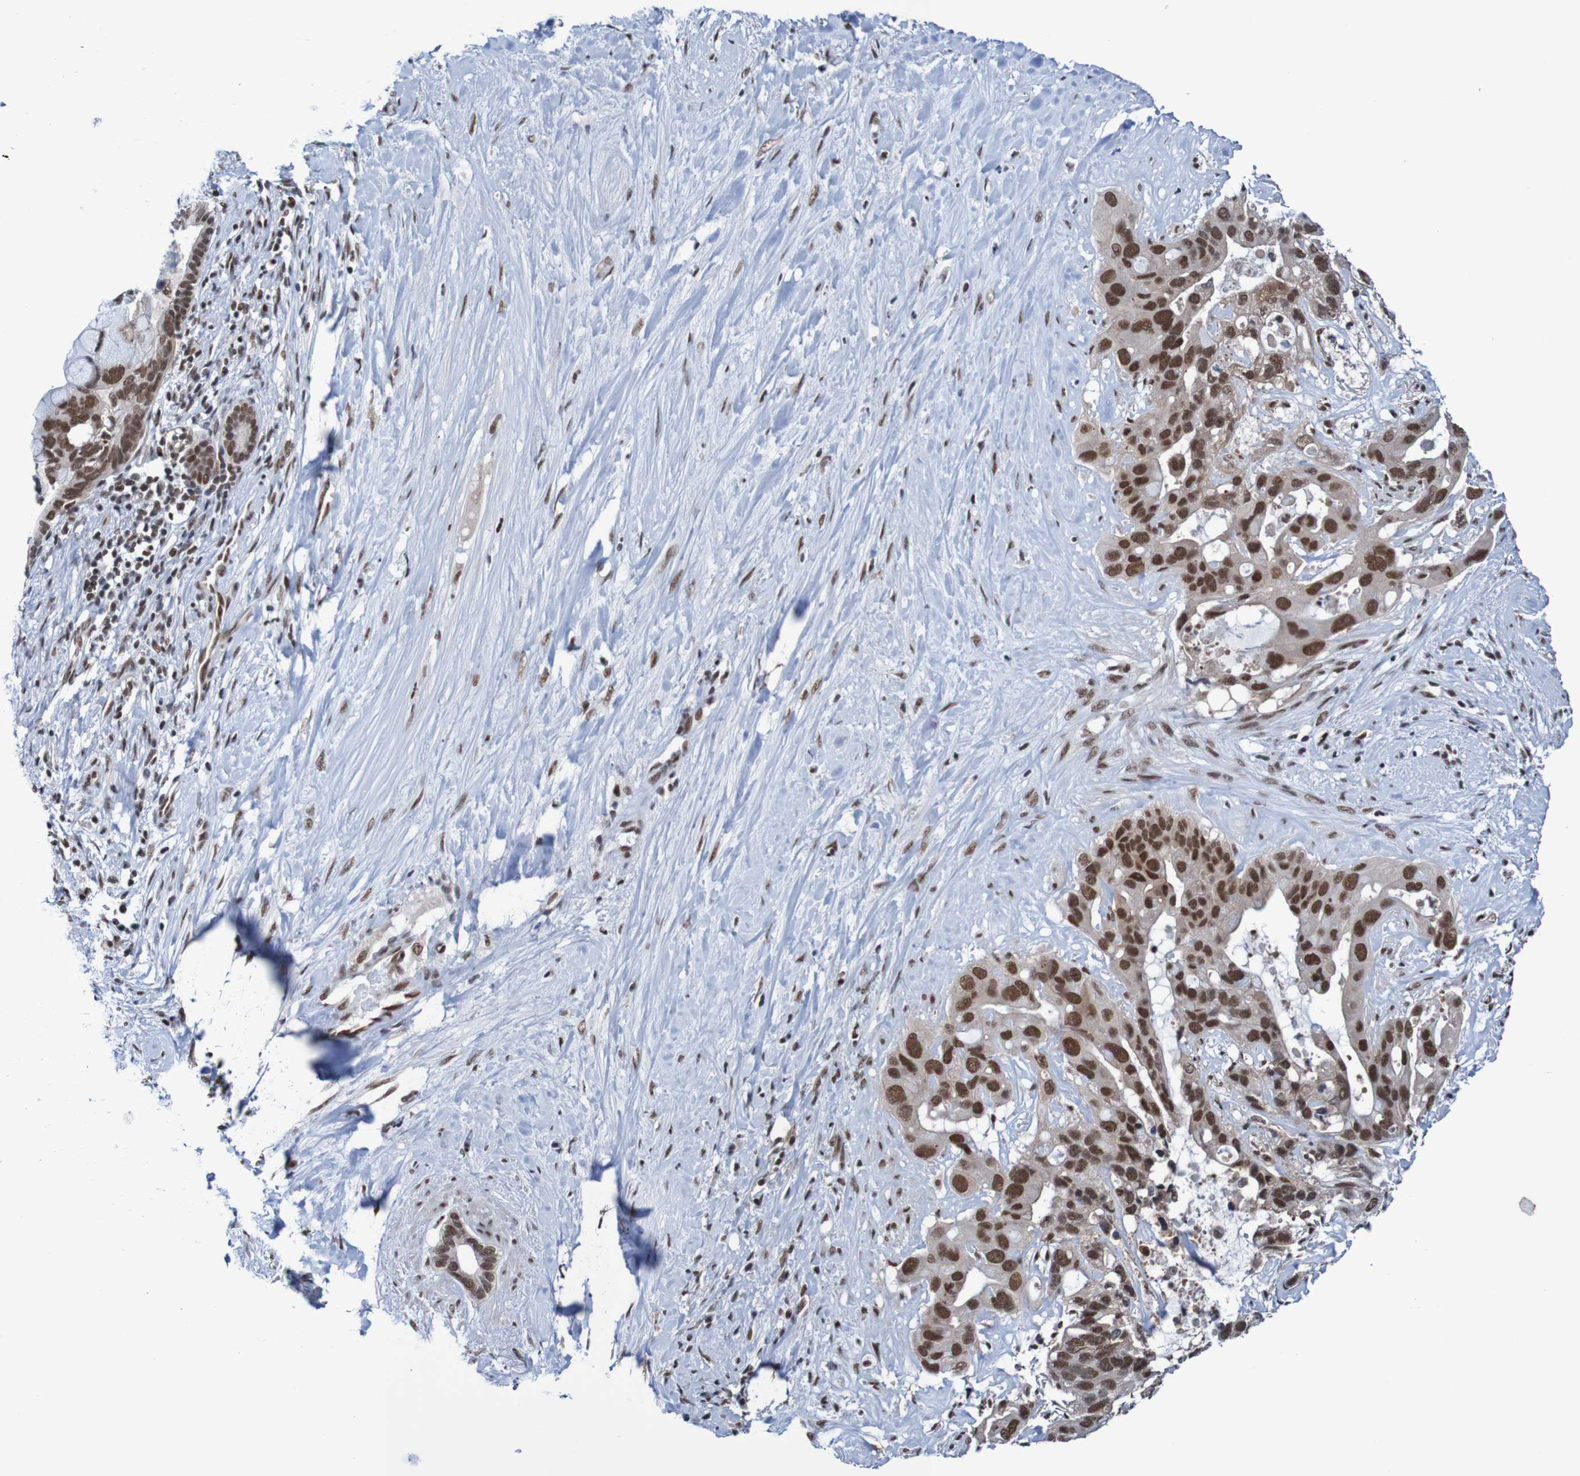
{"staining": {"intensity": "strong", "quantity": ">75%", "location": "nuclear"}, "tissue": "liver cancer", "cell_type": "Tumor cells", "image_type": "cancer", "snomed": [{"axis": "morphology", "description": "Cholangiocarcinoma"}, {"axis": "topography", "description": "Liver"}], "caption": "The histopathology image displays a brown stain indicating the presence of a protein in the nuclear of tumor cells in liver cancer (cholangiocarcinoma).", "gene": "CDC5L", "patient": {"sex": "female", "age": 65}}